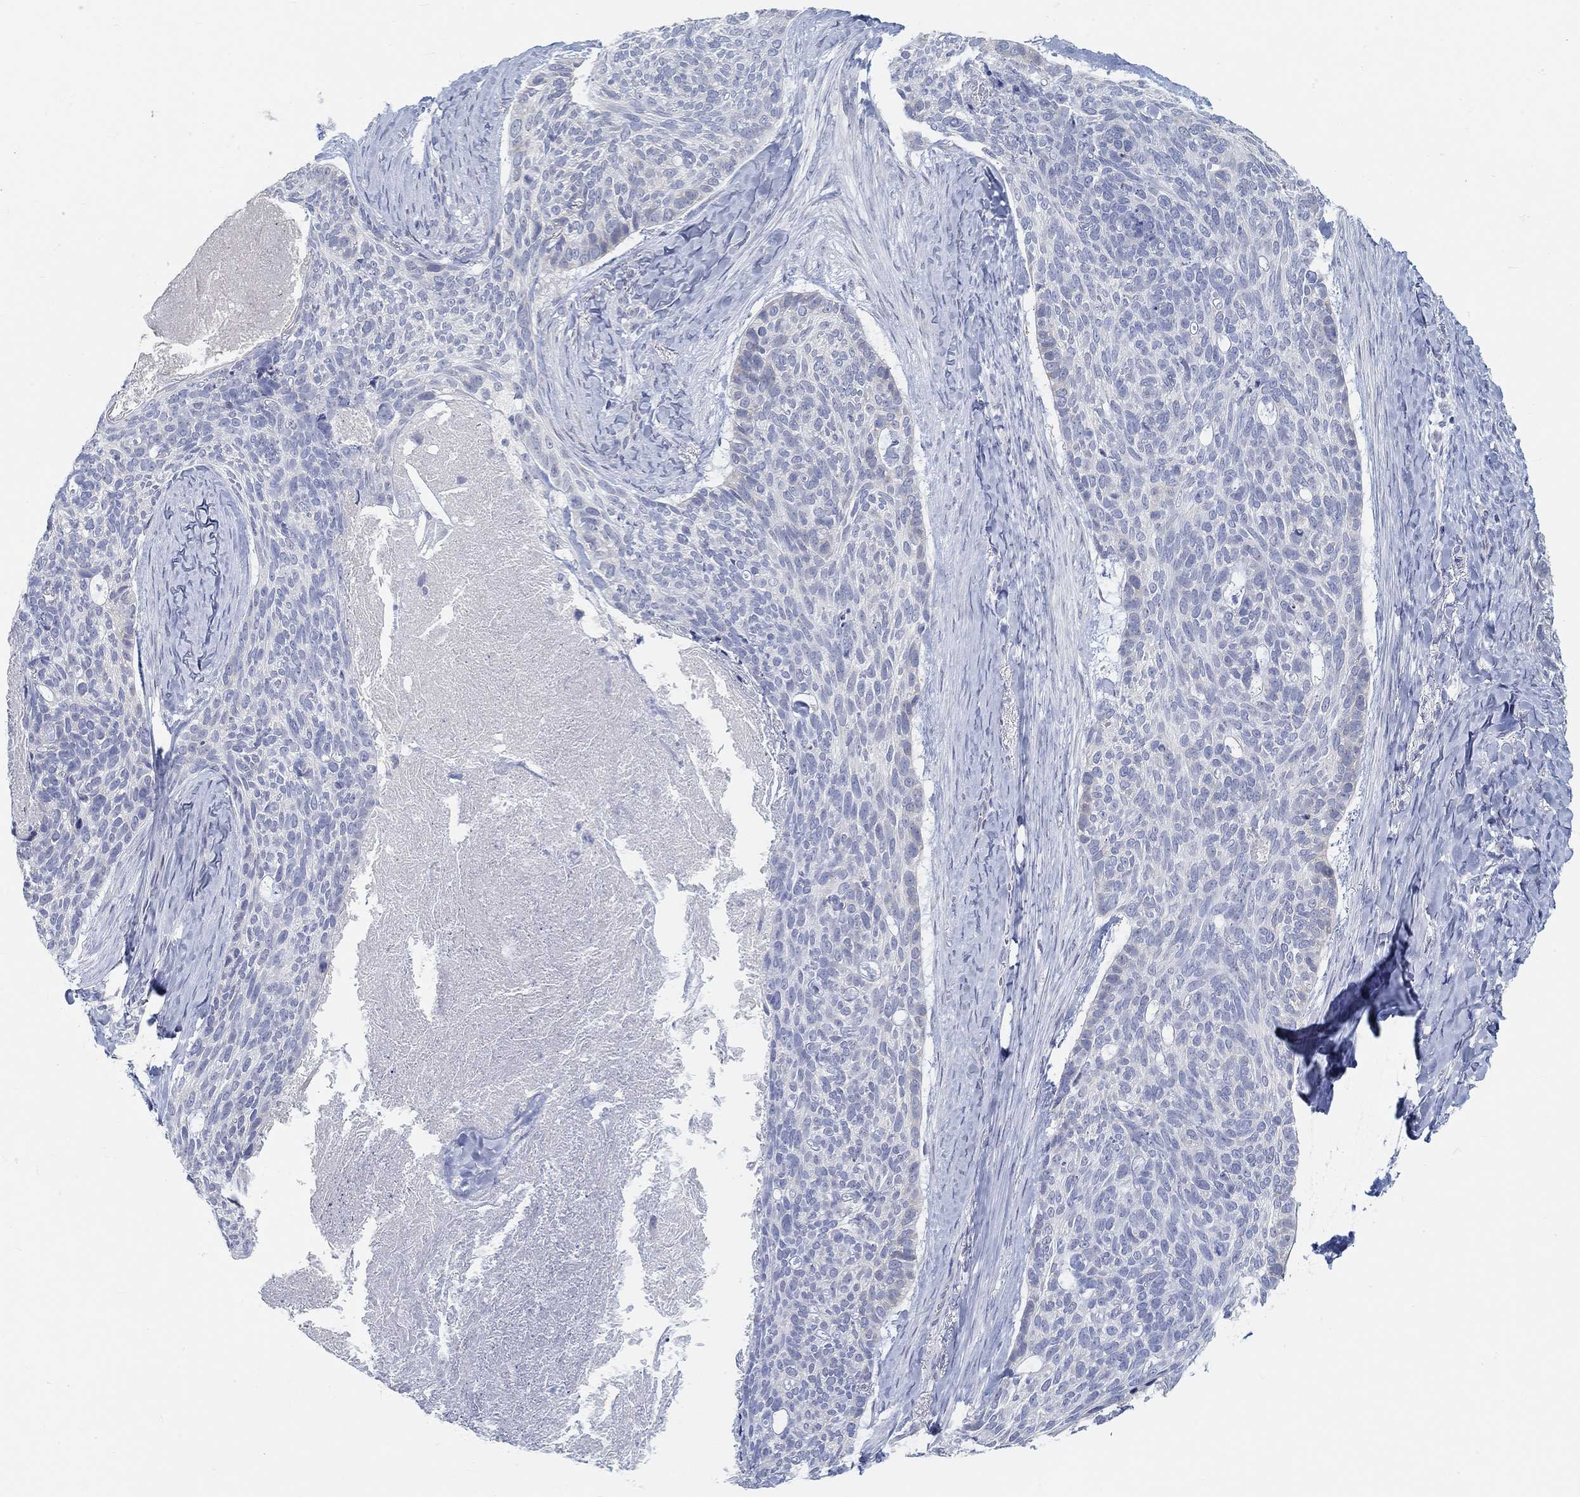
{"staining": {"intensity": "negative", "quantity": "none", "location": "none"}, "tissue": "skin cancer", "cell_type": "Tumor cells", "image_type": "cancer", "snomed": [{"axis": "morphology", "description": "Basal cell carcinoma"}, {"axis": "topography", "description": "Skin"}], "caption": "Skin basal cell carcinoma was stained to show a protein in brown. There is no significant positivity in tumor cells. (DAB (3,3'-diaminobenzidine) IHC visualized using brightfield microscopy, high magnification).", "gene": "SNTG2", "patient": {"sex": "female", "age": 69}}